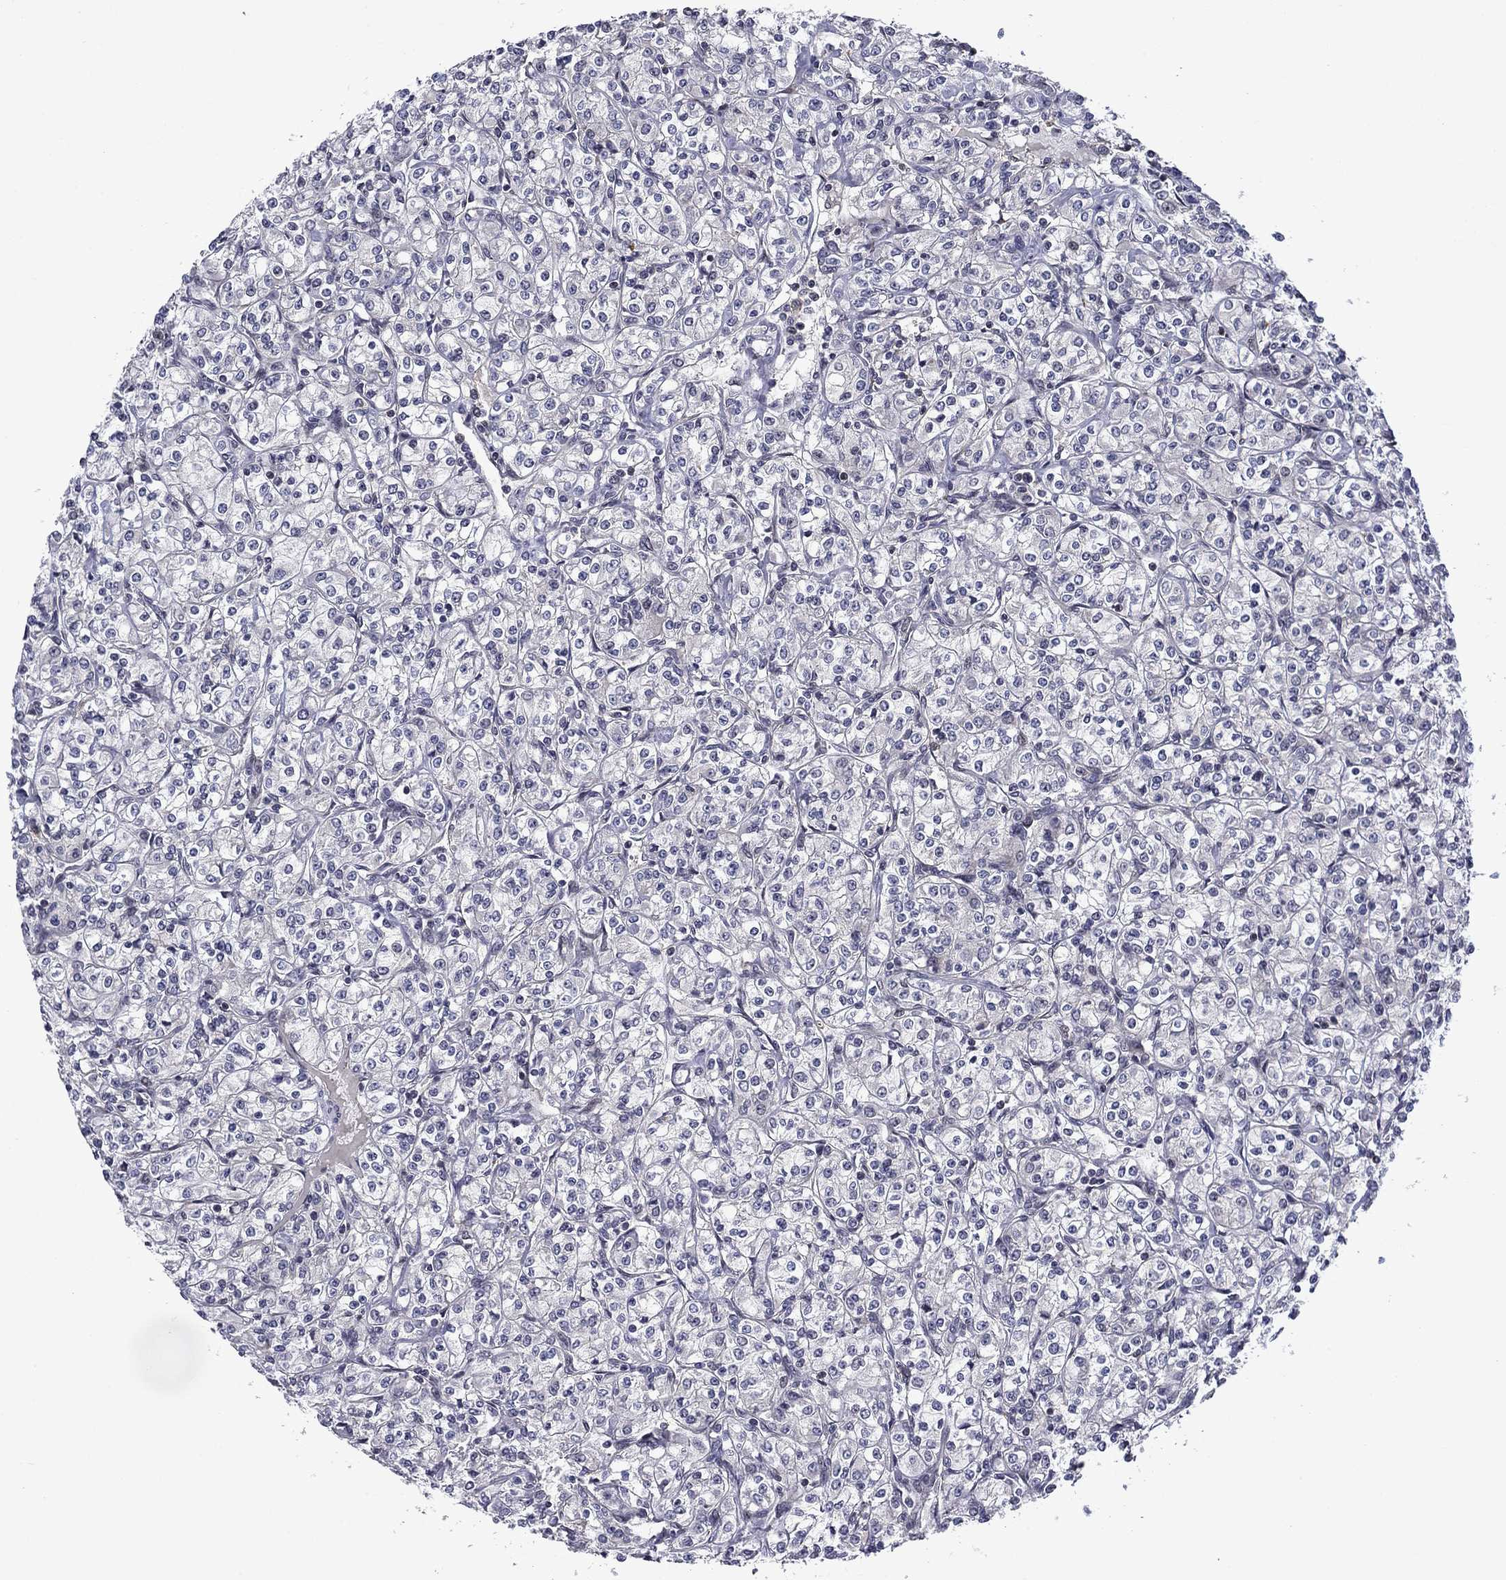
{"staining": {"intensity": "negative", "quantity": "none", "location": "none"}, "tissue": "renal cancer", "cell_type": "Tumor cells", "image_type": "cancer", "snomed": [{"axis": "morphology", "description": "Adenocarcinoma, NOS"}, {"axis": "topography", "description": "Kidney"}], "caption": "High power microscopy micrograph of an IHC micrograph of adenocarcinoma (renal), revealing no significant staining in tumor cells. (DAB (3,3'-diaminobenzidine) immunohistochemistry, high magnification).", "gene": "B3GAT1", "patient": {"sex": "male", "age": 77}}